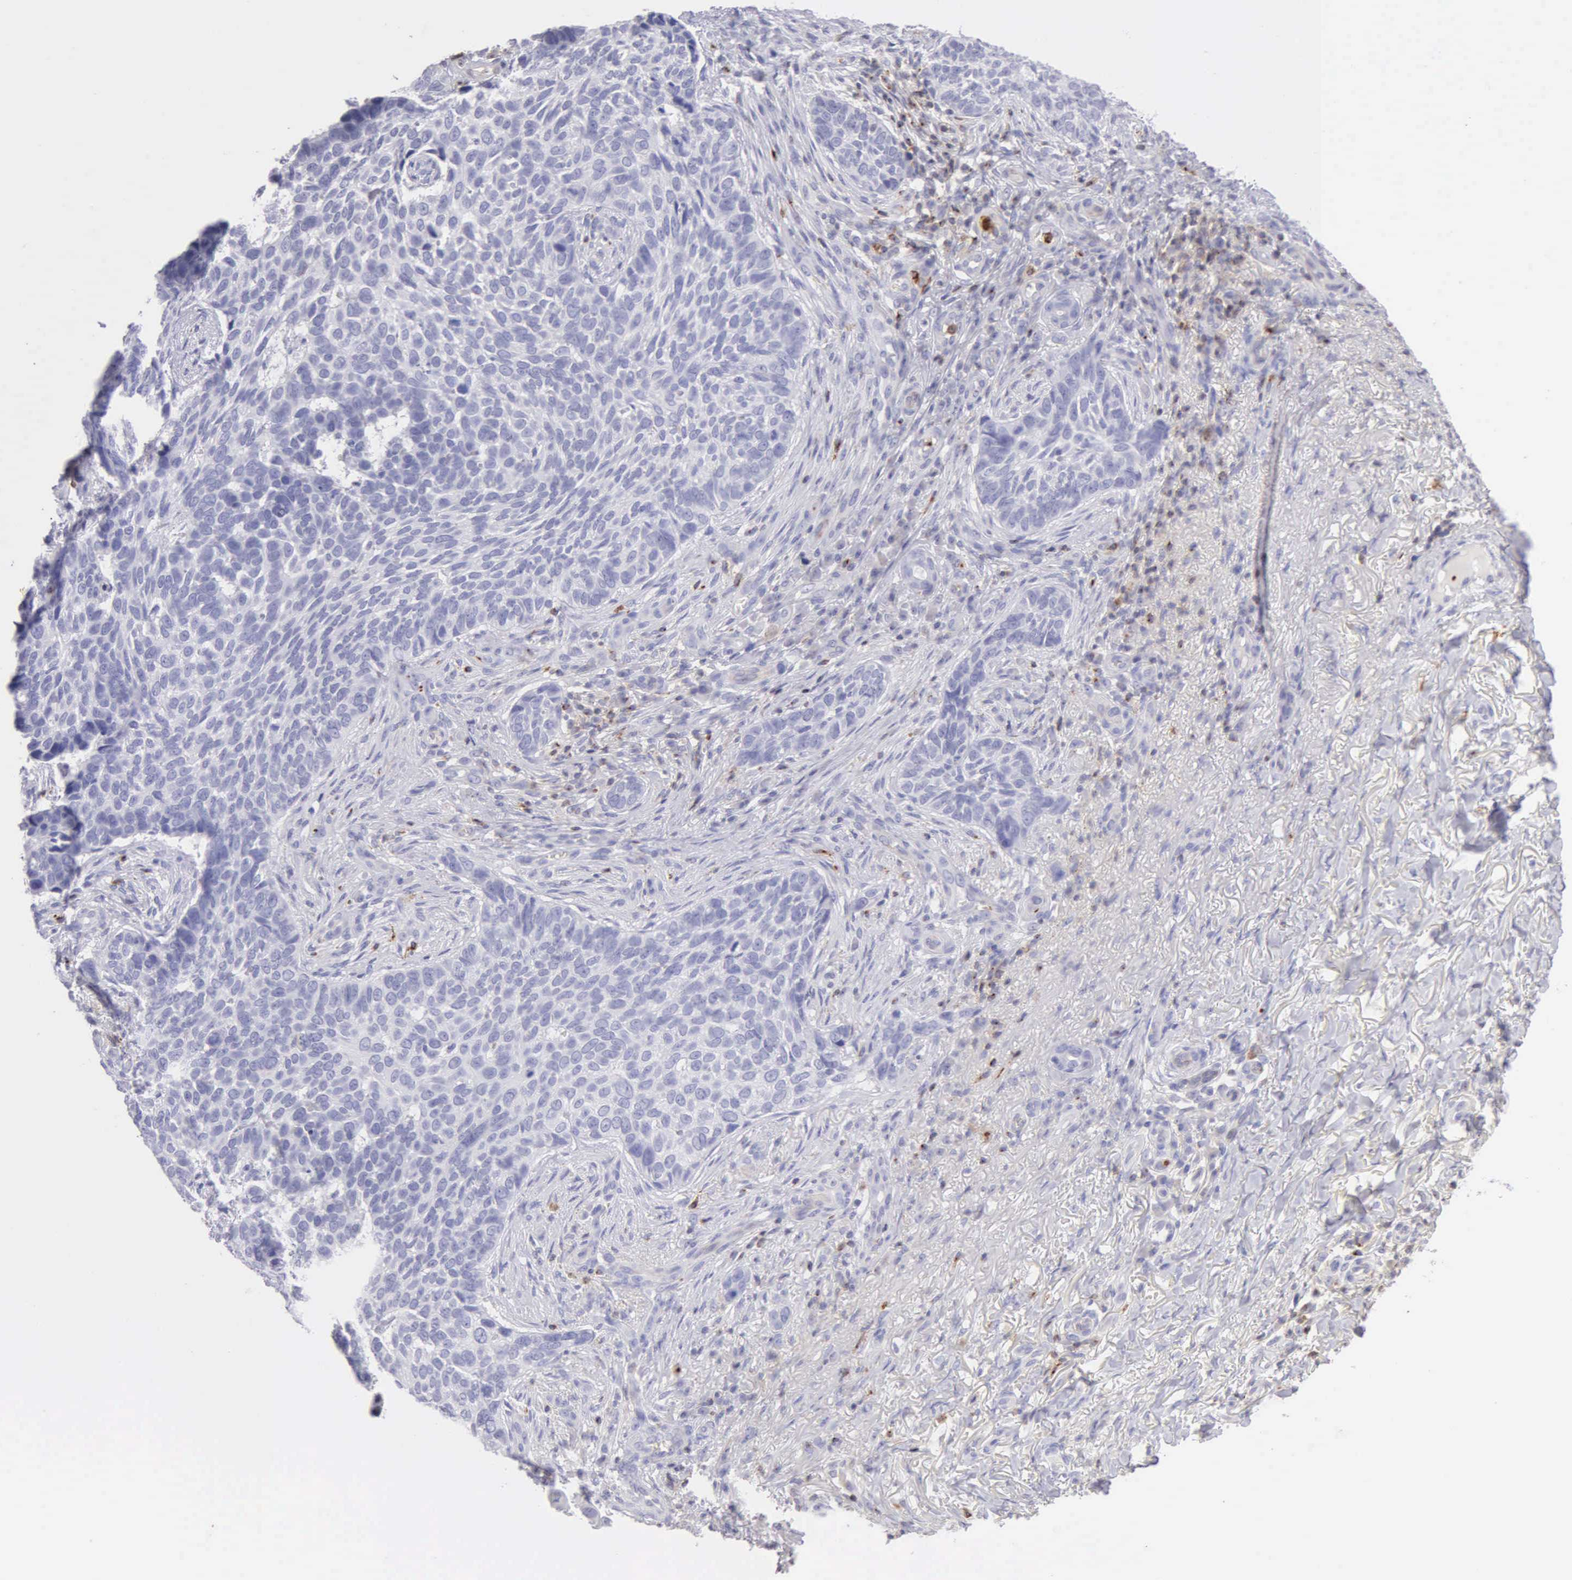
{"staining": {"intensity": "negative", "quantity": "none", "location": "none"}, "tissue": "skin cancer", "cell_type": "Tumor cells", "image_type": "cancer", "snomed": [{"axis": "morphology", "description": "Basal cell carcinoma"}, {"axis": "topography", "description": "Skin"}], "caption": "This is an immunohistochemistry (IHC) histopathology image of skin basal cell carcinoma. There is no staining in tumor cells.", "gene": "SRGN", "patient": {"sex": "male", "age": 81}}